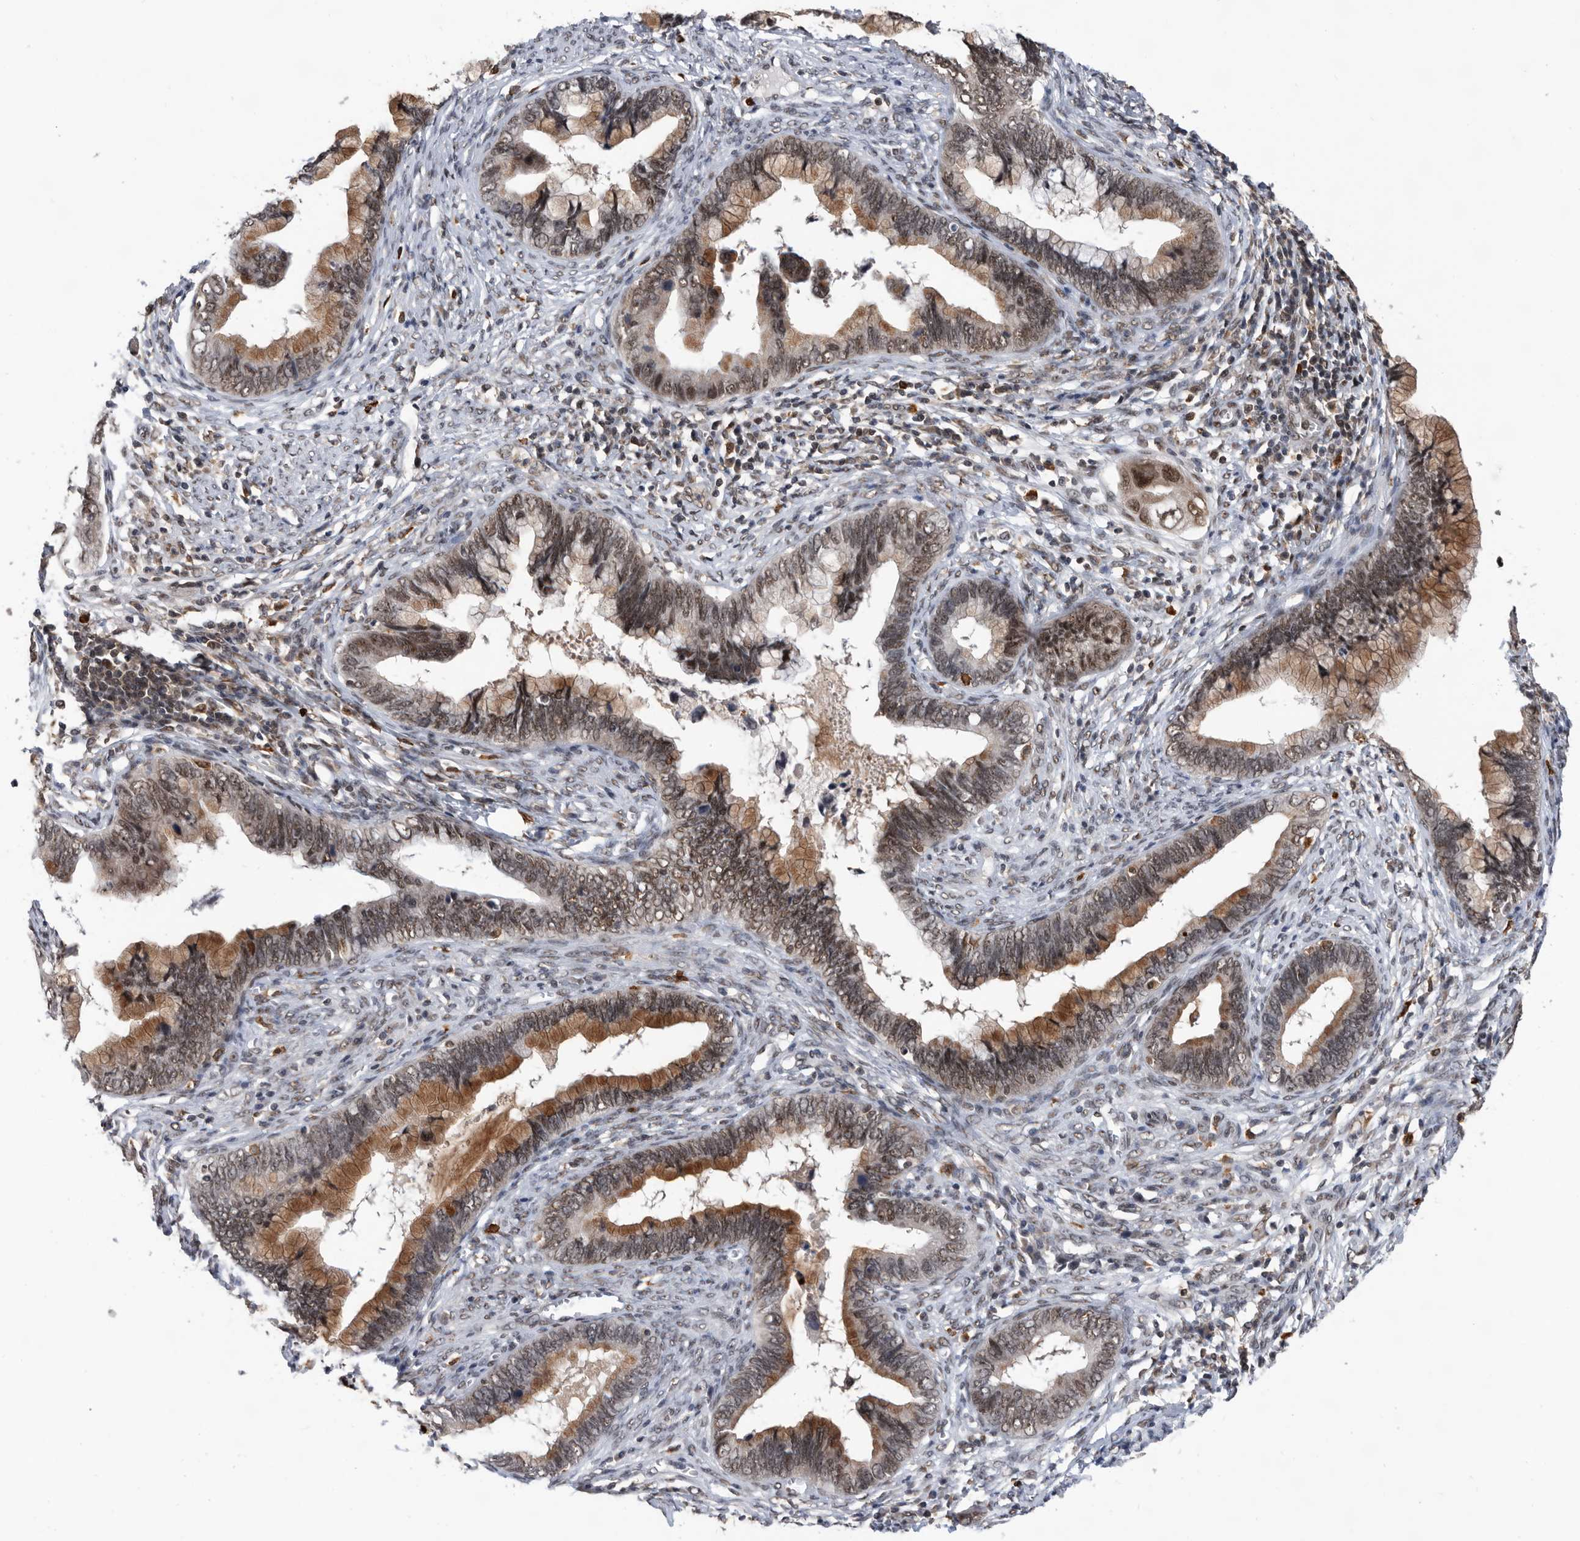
{"staining": {"intensity": "moderate", "quantity": ">75%", "location": "cytoplasmic/membranous,nuclear"}, "tissue": "cervical cancer", "cell_type": "Tumor cells", "image_type": "cancer", "snomed": [{"axis": "morphology", "description": "Adenocarcinoma, NOS"}, {"axis": "topography", "description": "Cervix"}], "caption": "This is a micrograph of immunohistochemistry (IHC) staining of cervical adenocarcinoma, which shows moderate staining in the cytoplasmic/membranous and nuclear of tumor cells.", "gene": "ZNF260", "patient": {"sex": "female", "age": 44}}